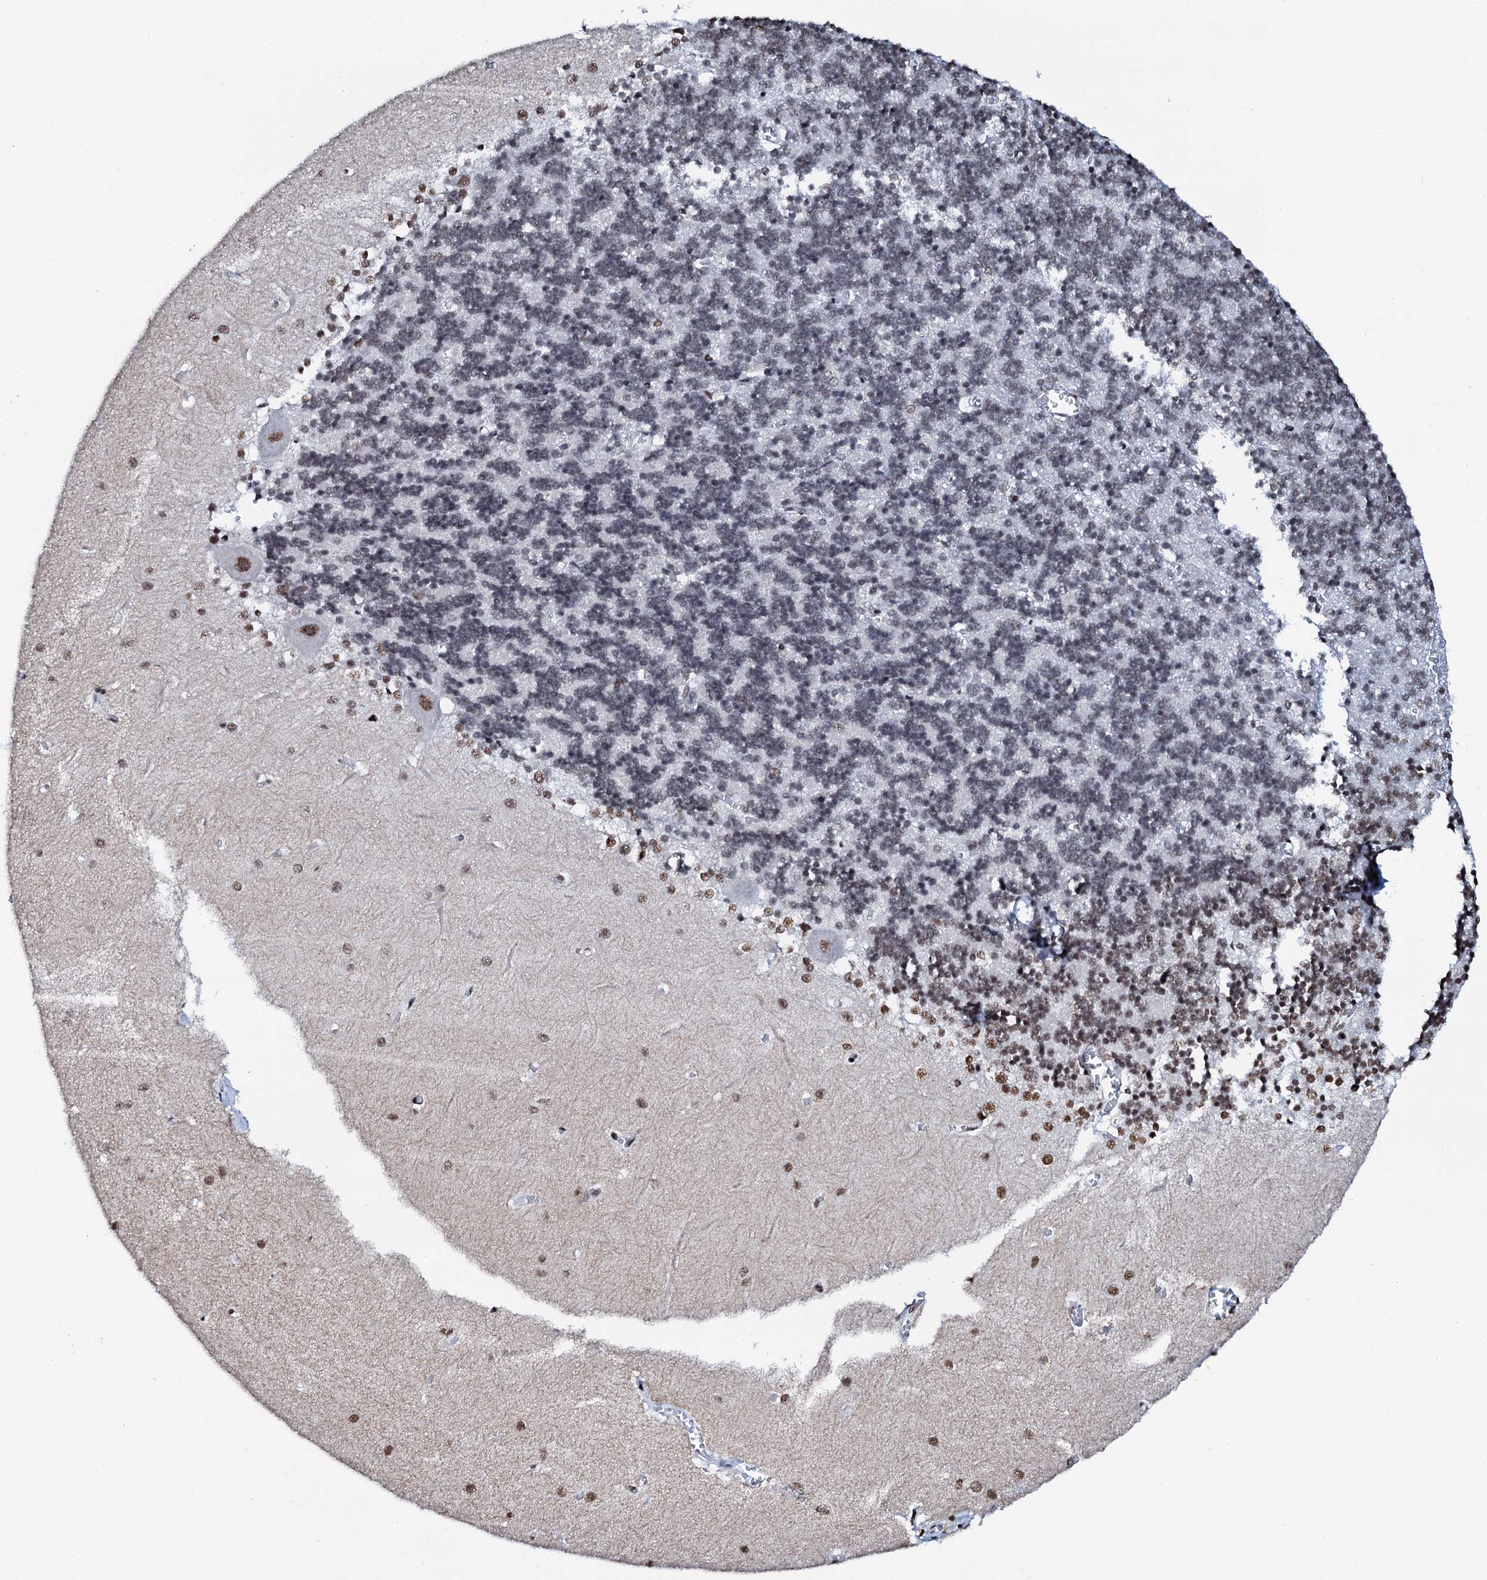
{"staining": {"intensity": "moderate", "quantity": "25%-75%", "location": "nuclear"}, "tissue": "cerebellum", "cell_type": "Cells in granular layer", "image_type": "normal", "snomed": [{"axis": "morphology", "description": "Normal tissue, NOS"}, {"axis": "topography", "description": "Cerebellum"}], "caption": "Approximately 25%-75% of cells in granular layer in benign cerebellum demonstrate moderate nuclear protein expression as visualized by brown immunohistochemical staining.", "gene": "NKAPD1", "patient": {"sex": "male", "age": 37}}